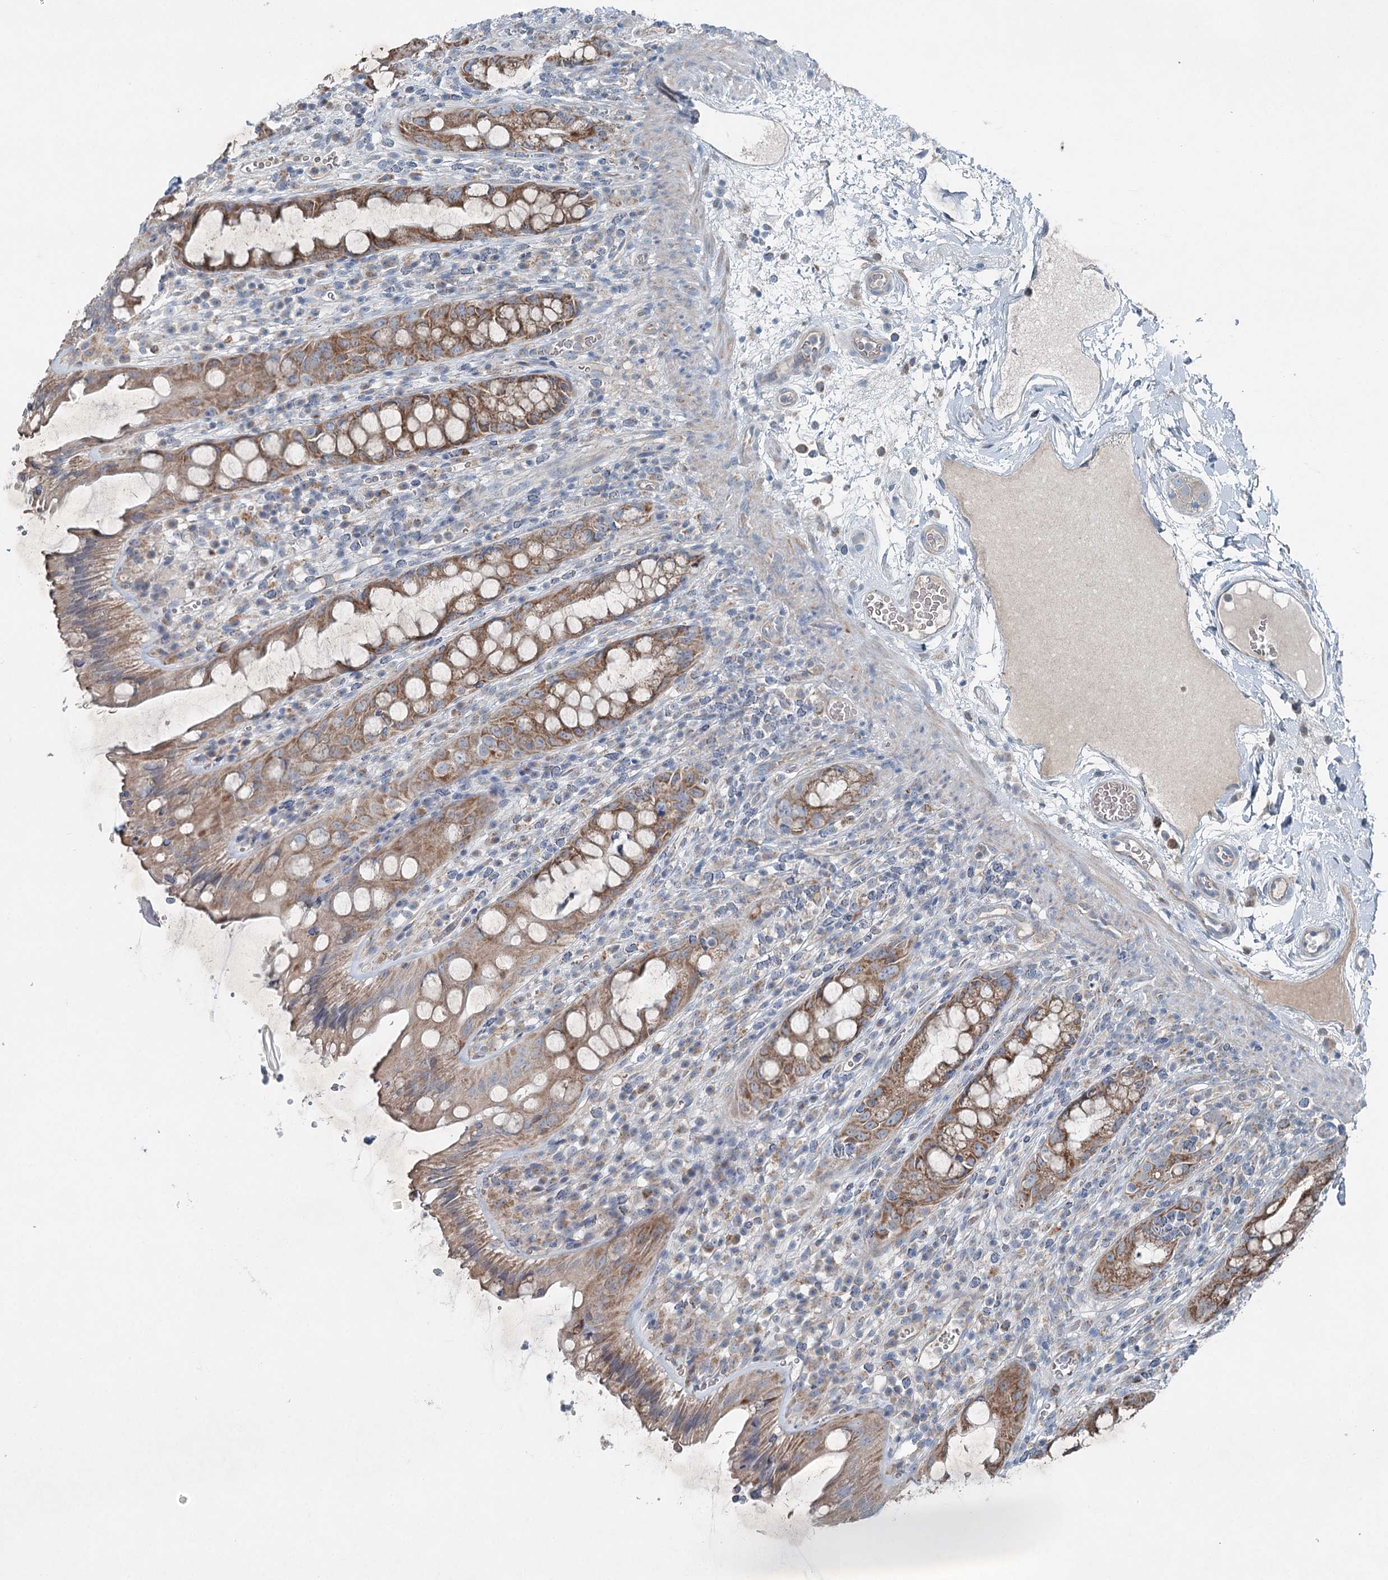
{"staining": {"intensity": "moderate", "quantity": ">75%", "location": "cytoplasmic/membranous"}, "tissue": "rectum", "cell_type": "Glandular cells", "image_type": "normal", "snomed": [{"axis": "morphology", "description": "Normal tissue, NOS"}, {"axis": "topography", "description": "Rectum"}], "caption": "Brown immunohistochemical staining in unremarkable rectum exhibits moderate cytoplasmic/membranous expression in about >75% of glandular cells.", "gene": "CHCHD5", "patient": {"sex": "female", "age": 57}}